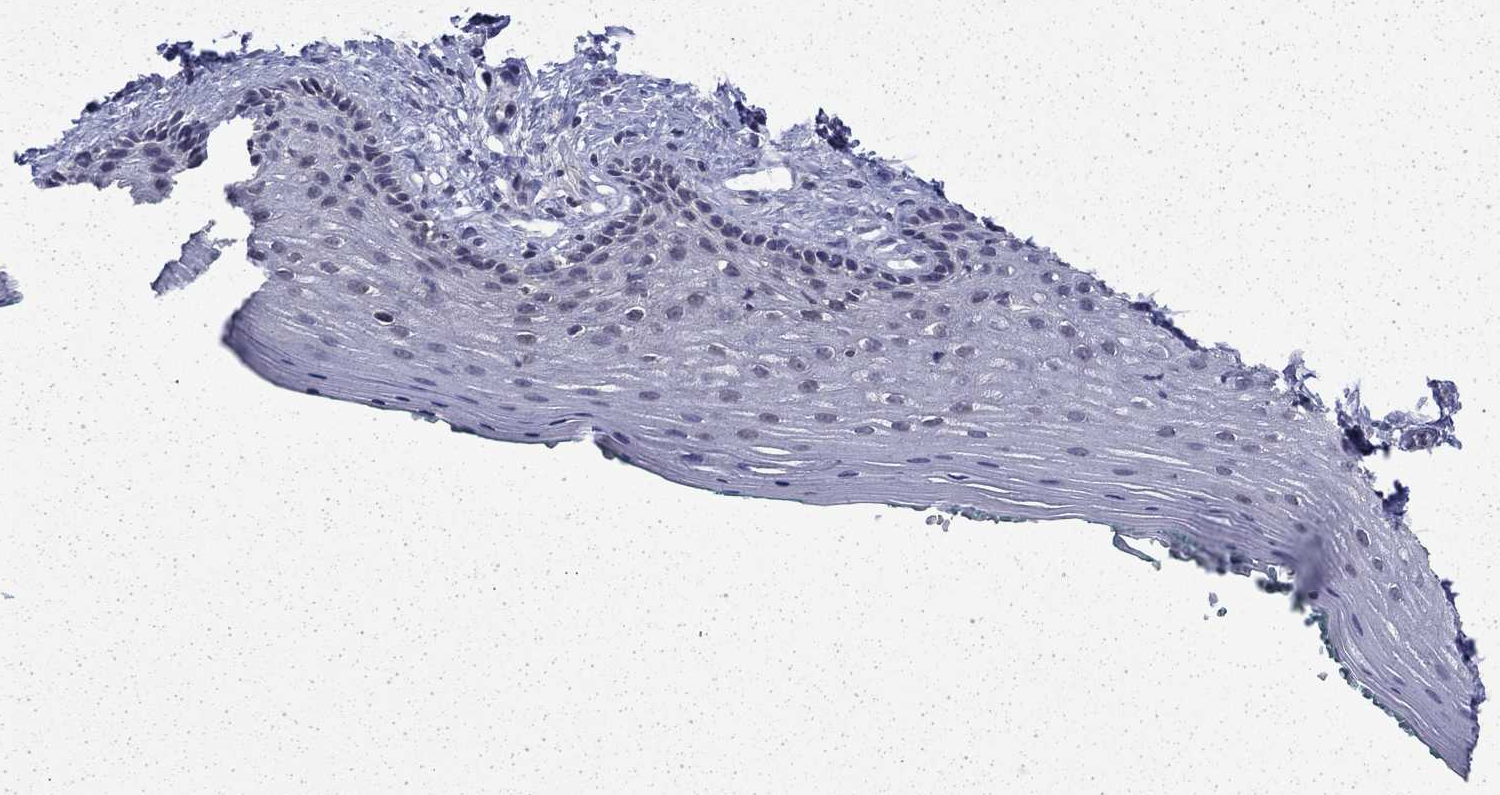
{"staining": {"intensity": "negative", "quantity": "none", "location": "none"}, "tissue": "vagina", "cell_type": "Squamous epithelial cells", "image_type": "normal", "snomed": [{"axis": "morphology", "description": "Normal tissue, NOS"}, {"axis": "topography", "description": "Vagina"}], "caption": "This is an immunohistochemistry (IHC) micrograph of benign vagina. There is no staining in squamous epithelial cells.", "gene": "CHAT", "patient": {"sex": "female", "age": 45}}